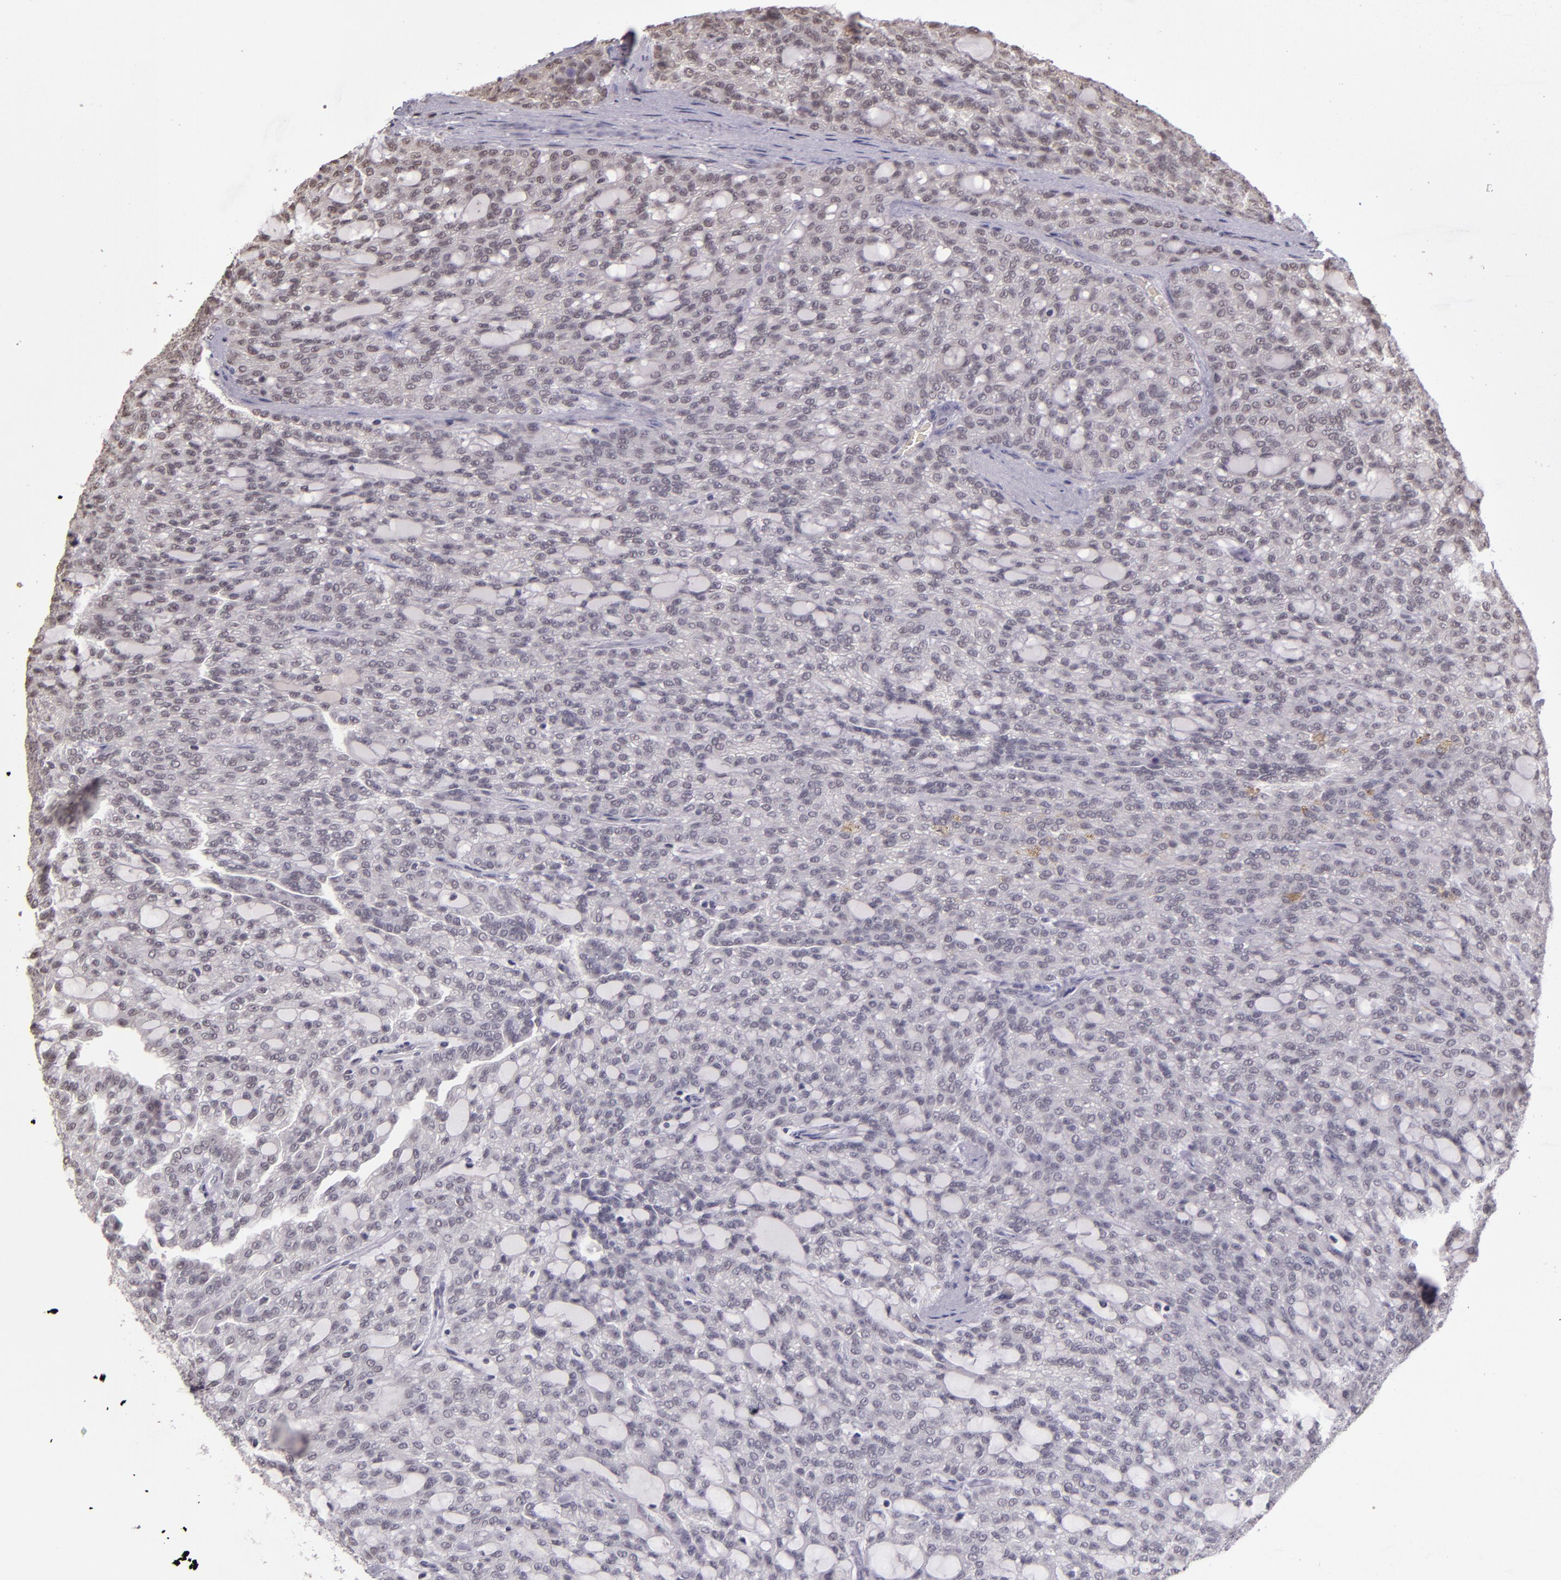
{"staining": {"intensity": "negative", "quantity": "none", "location": "none"}, "tissue": "renal cancer", "cell_type": "Tumor cells", "image_type": "cancer", "snomed": [{"axis": "morphology", "description": "Adenocarcinoma, NOS"}, {"axis": "topography", "description": "Kidney"}], "caption": "This is an IHC photomicrograph of human adenocarcinoma (renal). There is no expression in tumor cells.", "gene": "CUL1", "patient": {"sex": "male", "age": 63}}